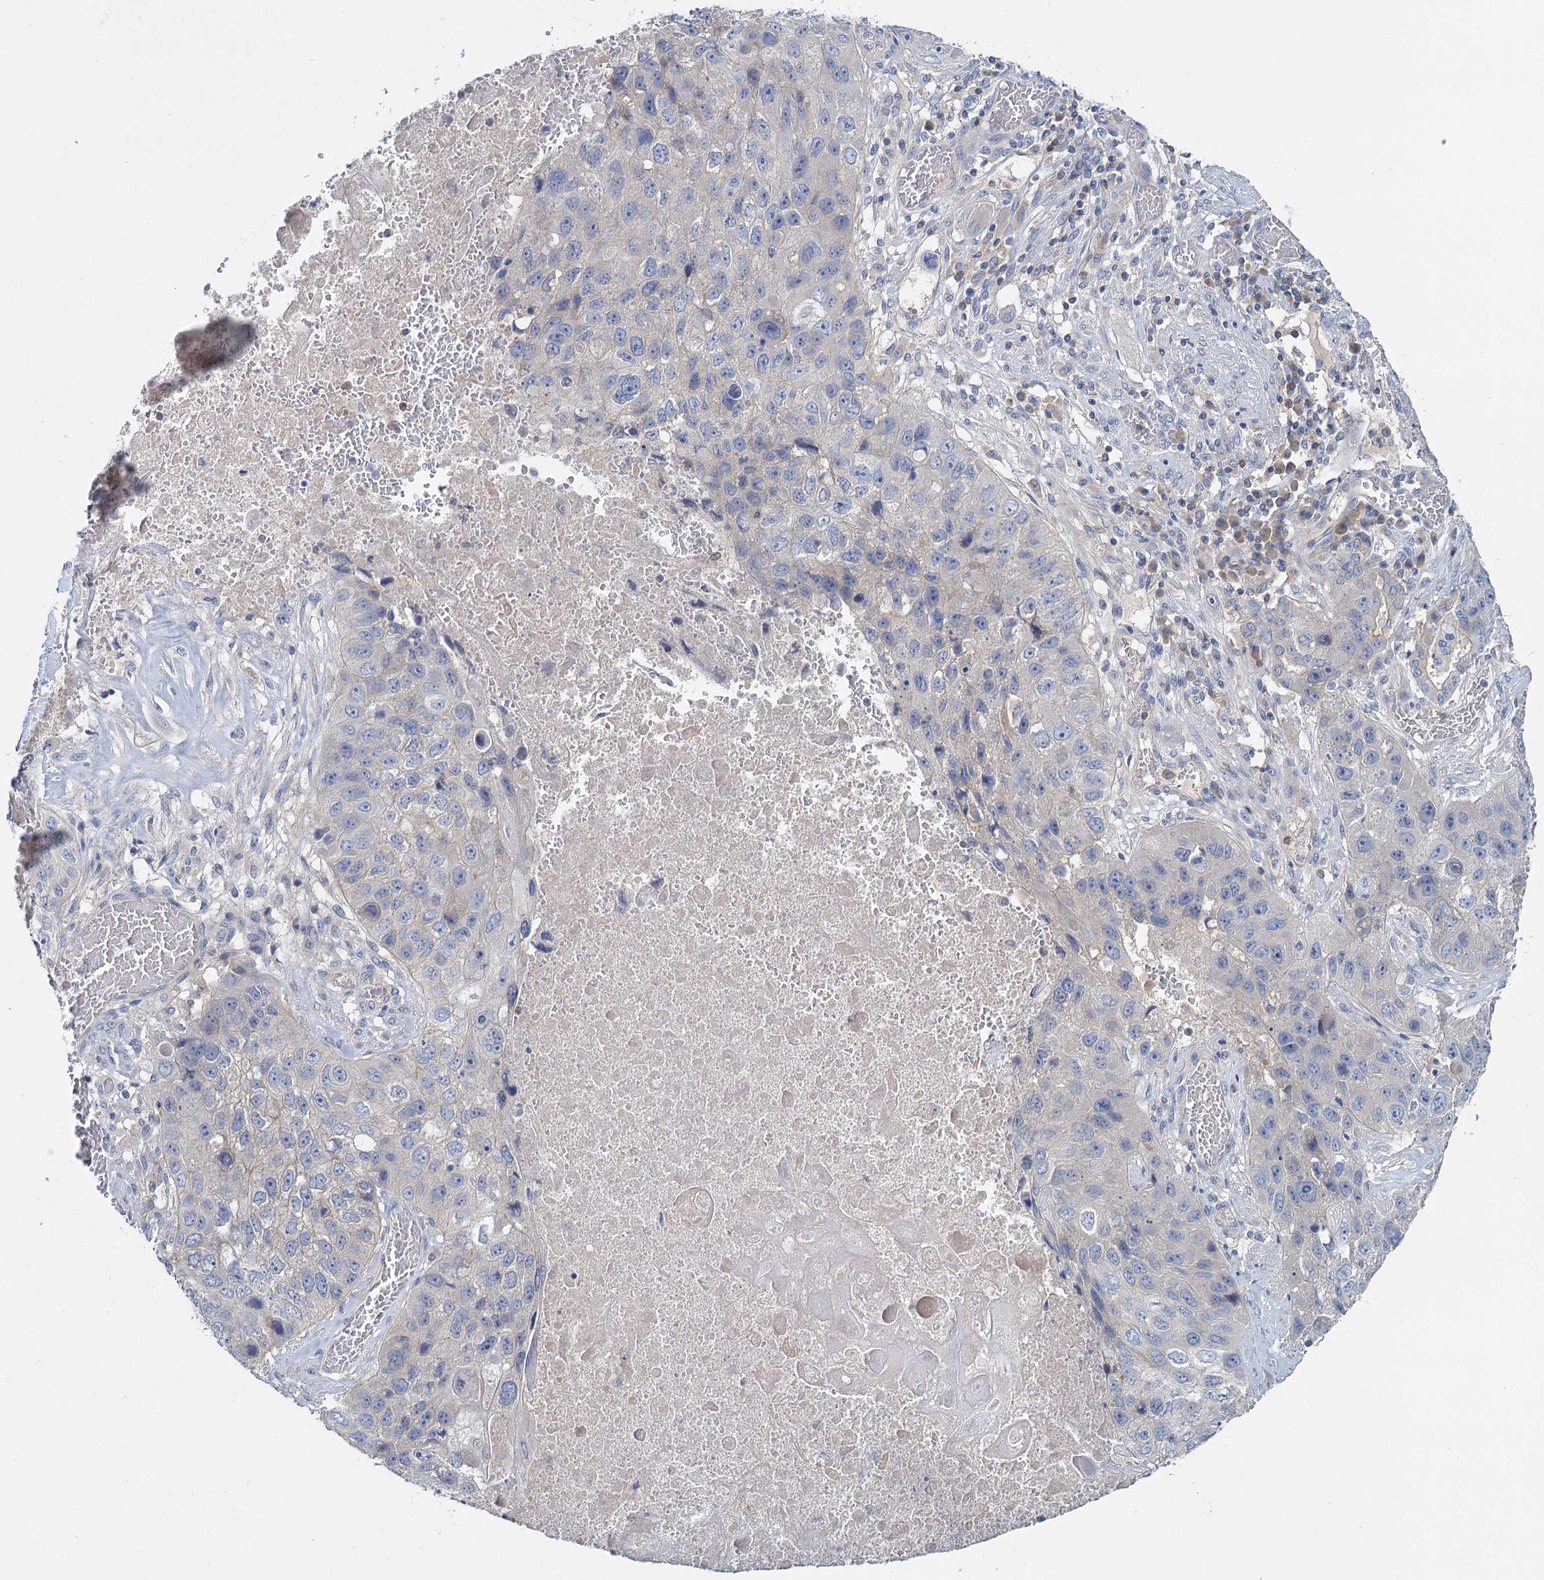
{"staining": {"intensity": "negative", "quantity": "none", "location": "none"}, "tissue": "lung cancer", "cell_type": "Tumor cells", "image_type": "cancer", "snomed": [{"axis": "morphology", "description": "Squamous cell carcinoma, NOS"}, {"axis": "topography", "description": "Lung"}], "caption": "This is an IHC image of lung cancer. There is no staining in tumor cells.", "gene": "ACSM3", "patient": {"sex": "male", "age": 61}}